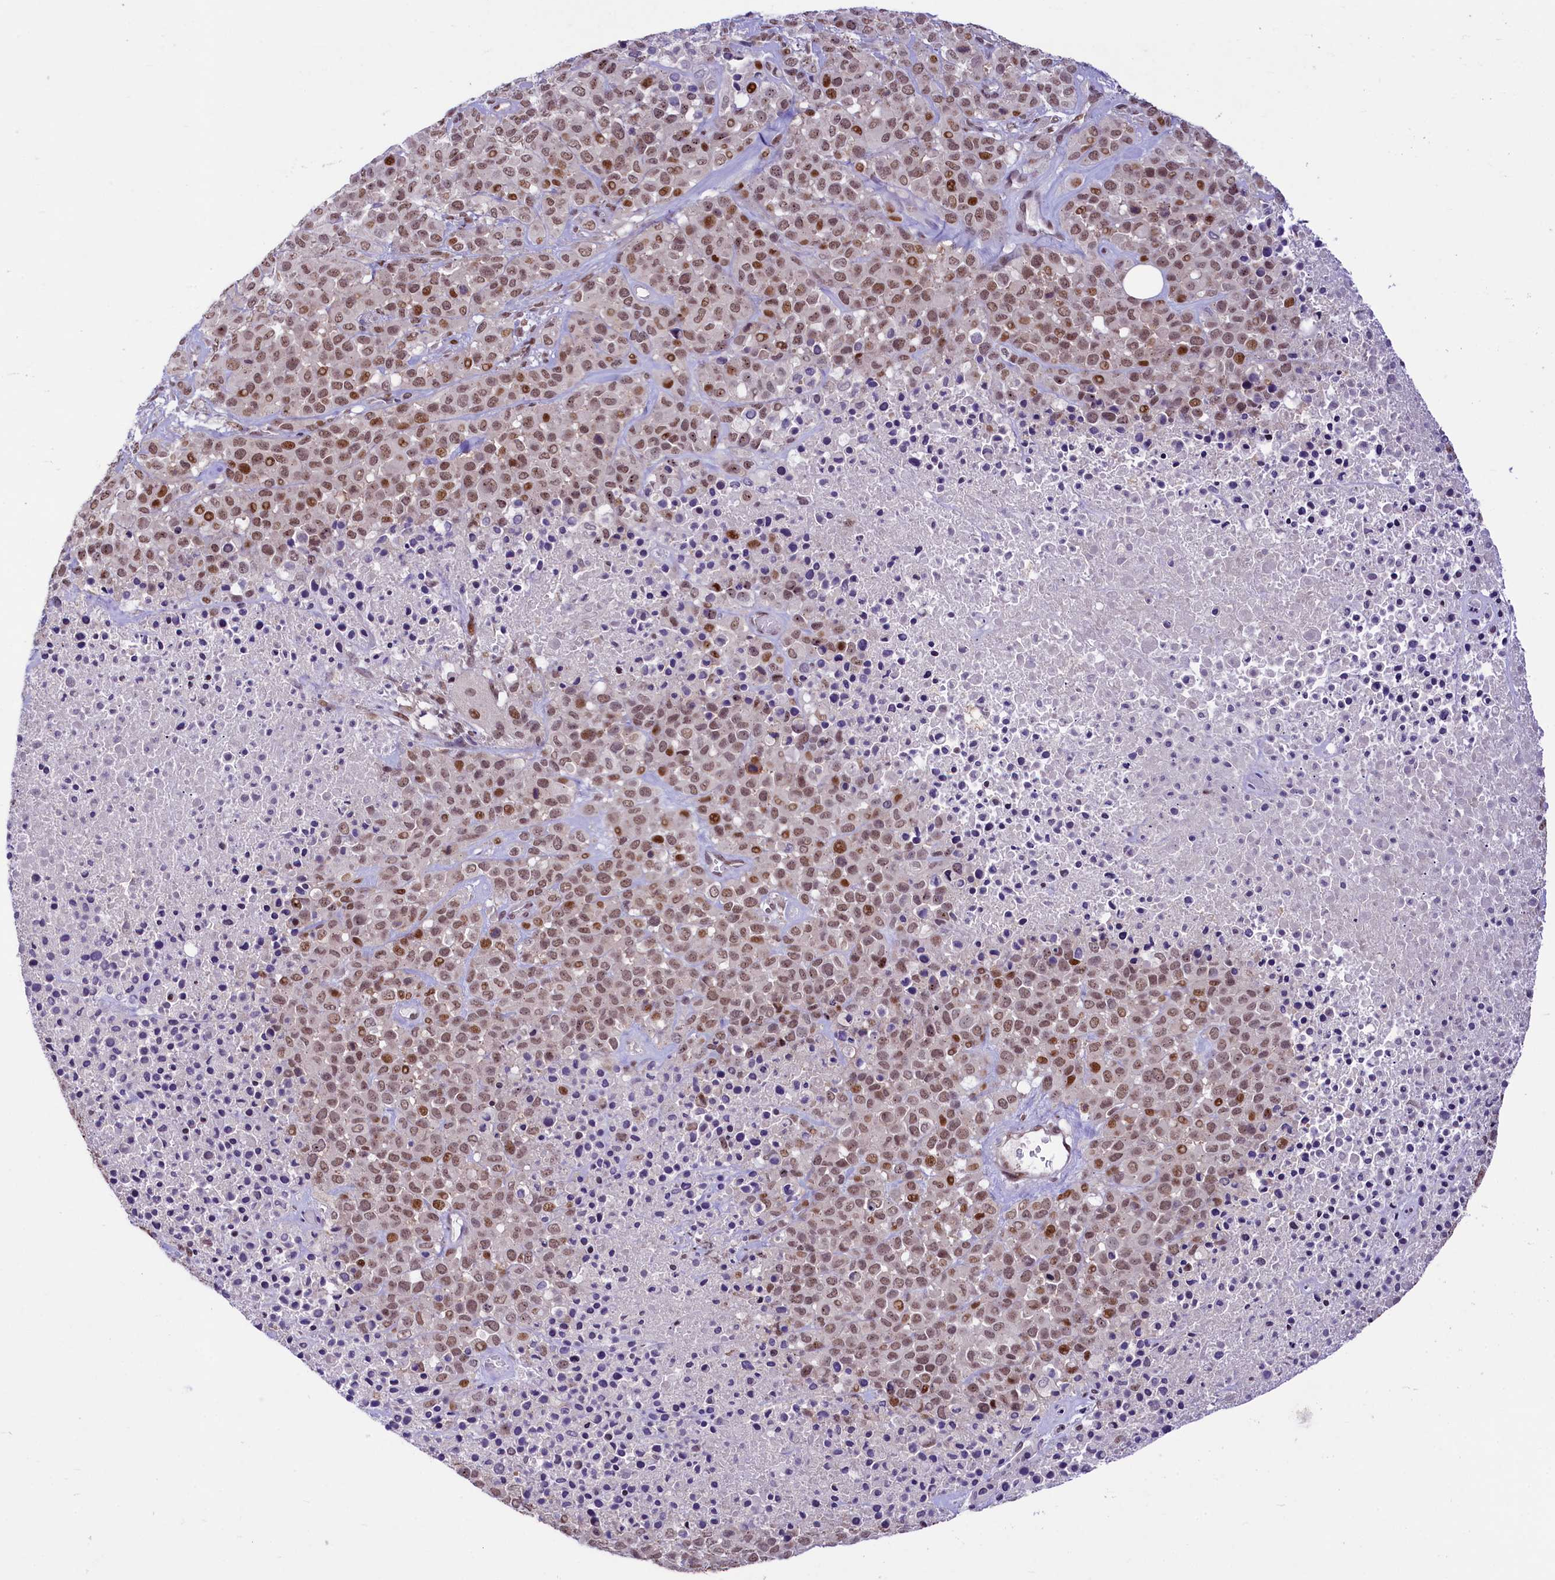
{"staining": {"intensity": "moderate", "quantity": ">75%", "location": "nuclear"}, "tissue": "melanoma", "cell_type": "Tumor cells", "image_type": "cancer", "snomed": [{"axis": "morphology", "description": "Malignant melanoma, Metastatic site"}, {"axis": "topography", "description": "Skin"}], "caption": "Malignant melanoma (metastatic site) stained with a protein marker exhibits moderate staining in tumor cells.", "gene": "ANKS3", "patient": {"sex": "female", "age": 81}}